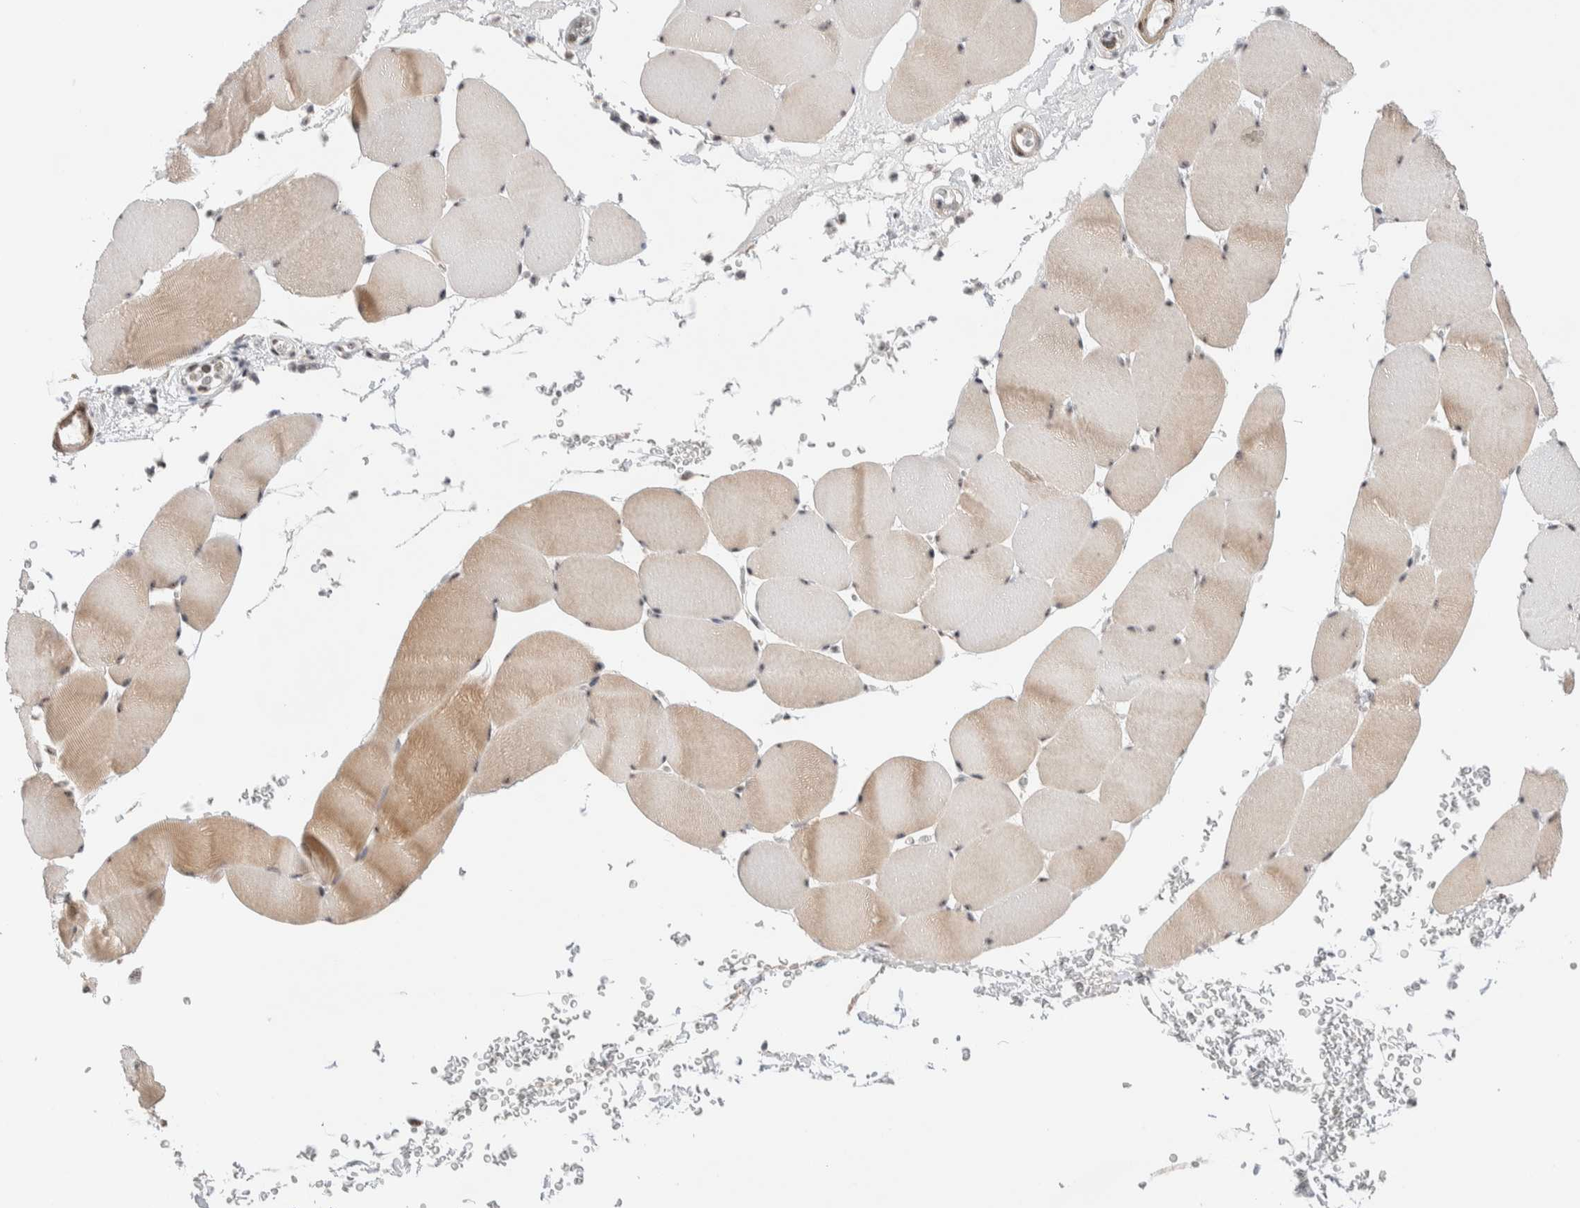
{"staining": {"intensity": "weak", "quantity": "25%-75%", "location": "cytoplasmic/membranous,nuclear"}, "tissue": "skeletal muscle", "cell_type": "Myocytes", "image_type": "normal", "snomed": [{"axis": "morphology", "description": "Normal tissue, NOS"}, {"axis": "topography", "description": "Skeletal muscle"}], "caption": "Human skeletal muscle stained for a protein (brown) demonstrates weak cytoplasmic/membranous,nuclear positive staining in about 25%-75% of myocytes.", "gene": "ZNF695", "patient": {"sex": "male", "age": 62}}